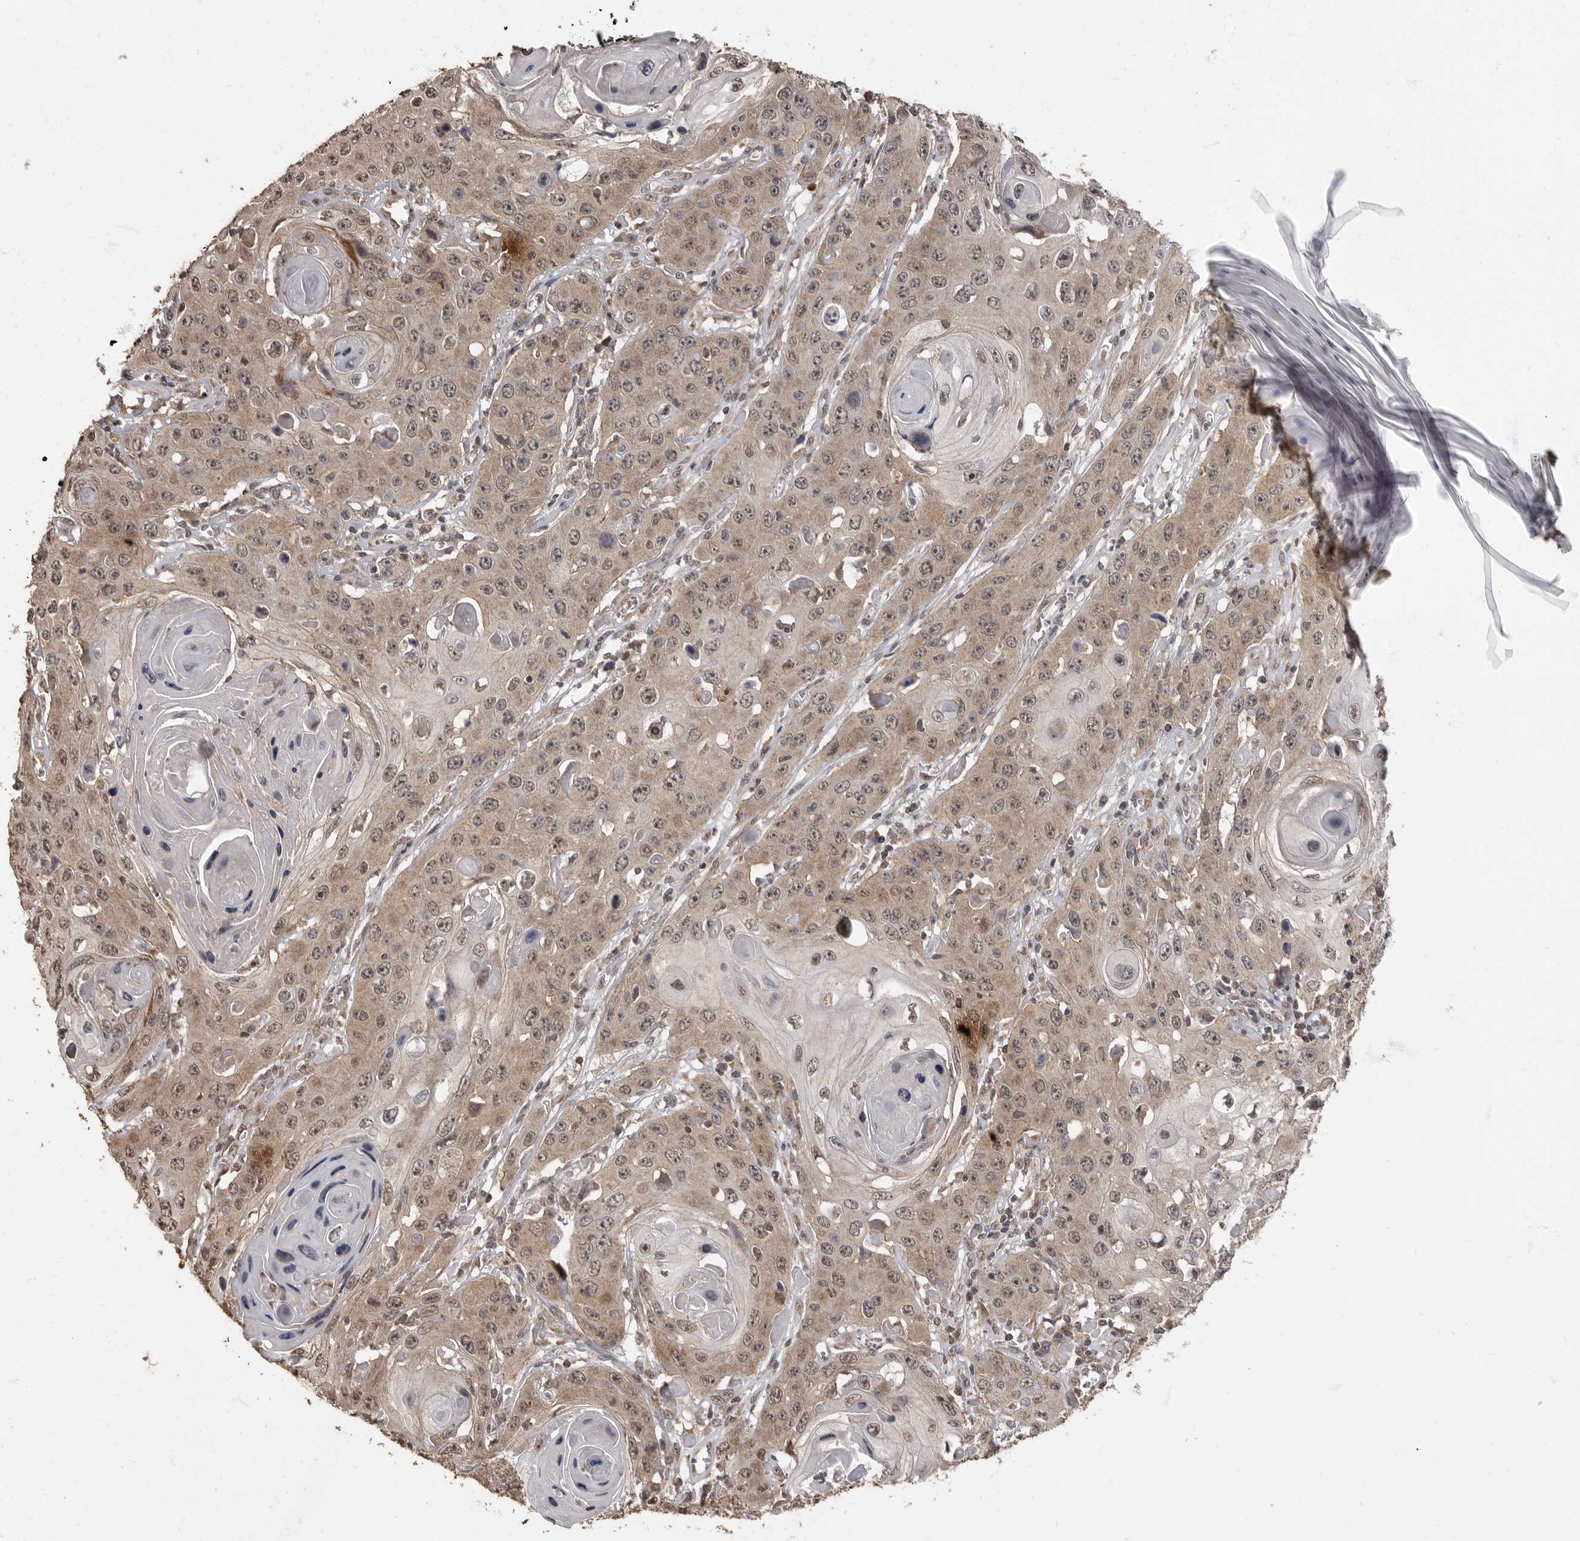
{"staining": {"intensity": "weak", "quantity": ">75%", "location": "cytoplasmic/membranous"}, "tissue": "skin cancer", "cell_type": "Tumor cells", "image_type": "cancer", "snomed": [{"axis": "morphology", "description": "Squamous cell carcinoma, NOS"}, {"axis": "topography", "description": "Skin"}], "caption": "The micrograph exhibits staining of skin cancer (squamous cell carcinoma), revealing weak cytoplasmic/membranous protein staining (brown color) within tumor cells.", "gene": "MAFG", "patient": {"sex": "male", "age": 55}}